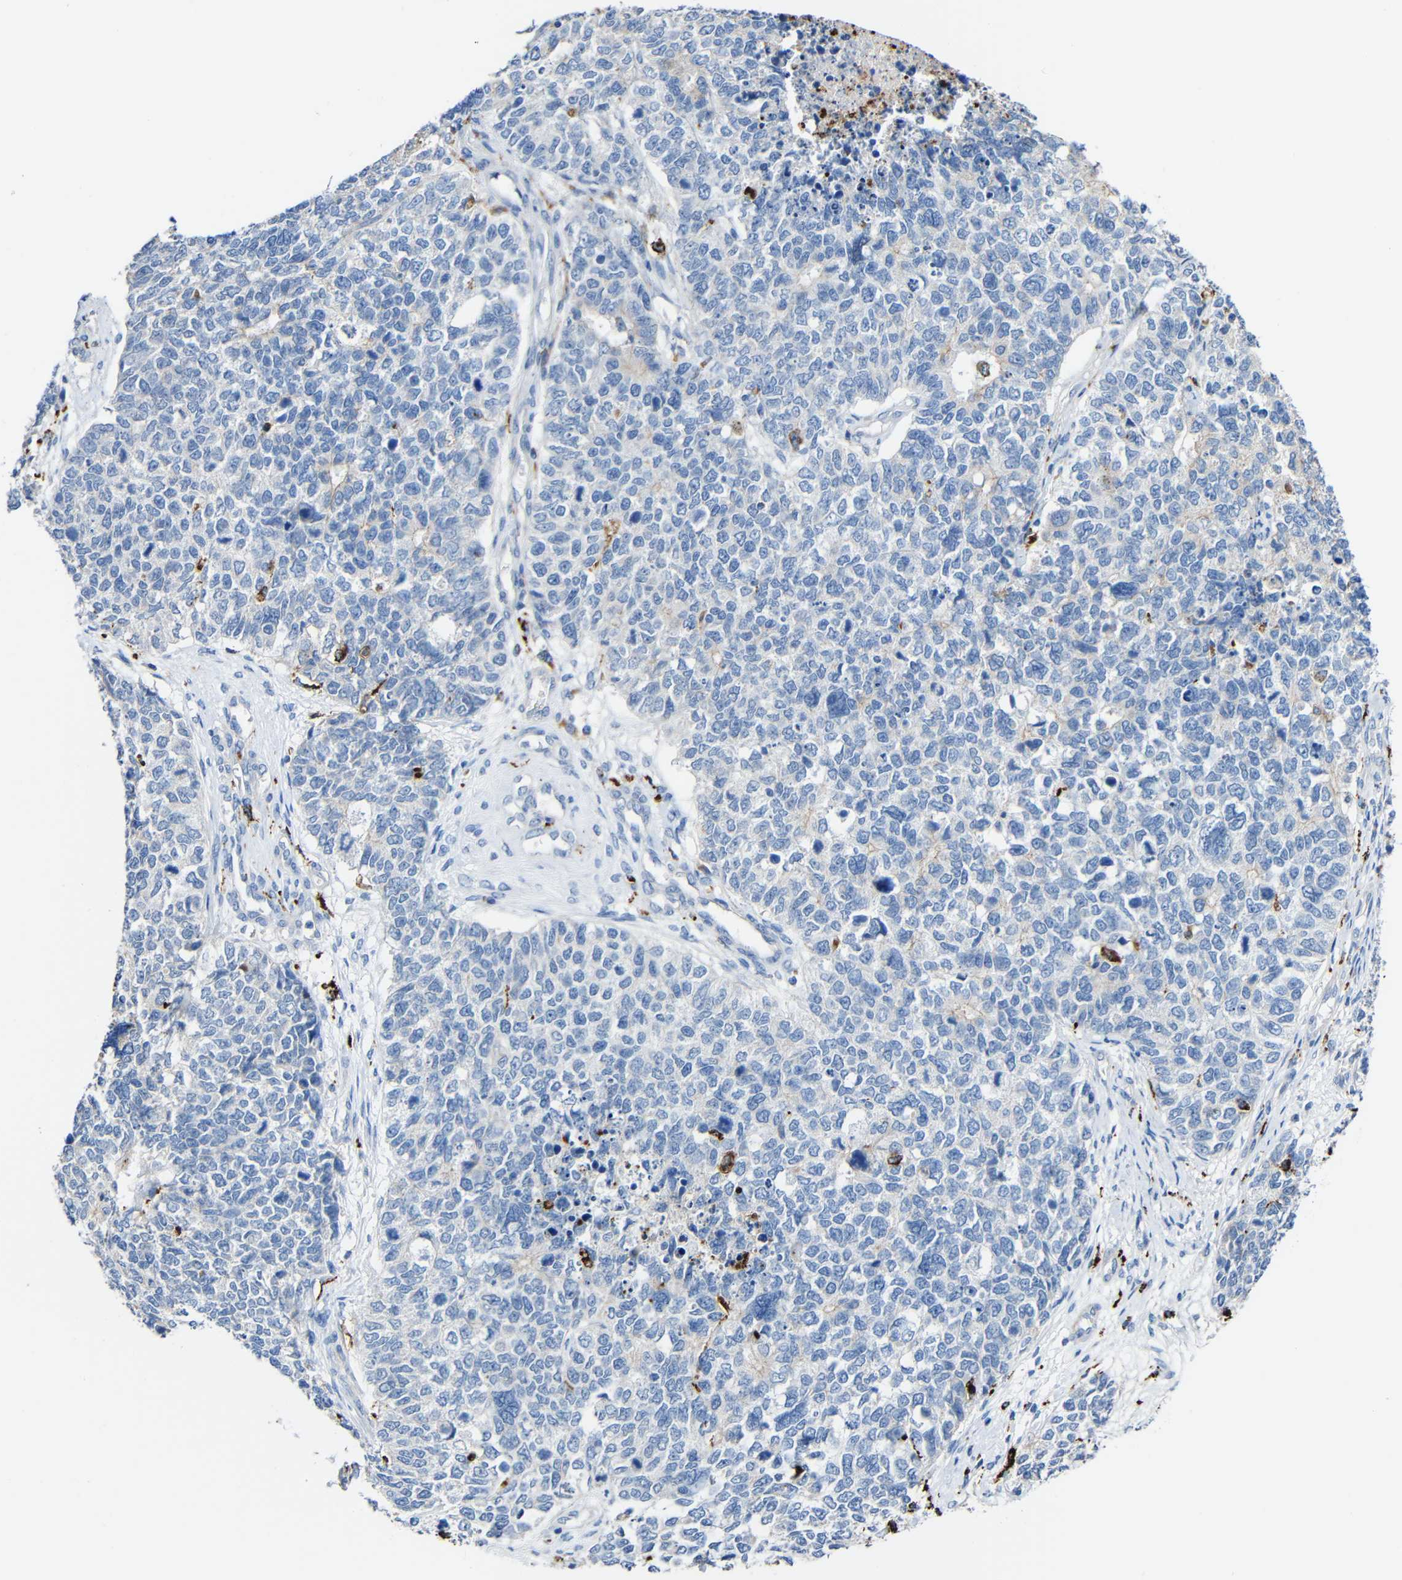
{"staining": {"intensity": "negative", "quantity": "none", "location": "none"}, "tissue": "cervical cancer", "cell_type": "Tumor cells", "image_type": "cancer", "snomed": [{"axis": "morphology", "description": "Squamous cell carcinoma, NOS"}, {"axis": "topography", "description": "Cervix"}], "caption": "This is an immunohistochemistry (IHC) micrograph of human cervical squamous cell carcinoma. There is no positivity in tumor cells.", "gene": "HLA-DMA", "patient": {"sex": "female", "age": 63}}